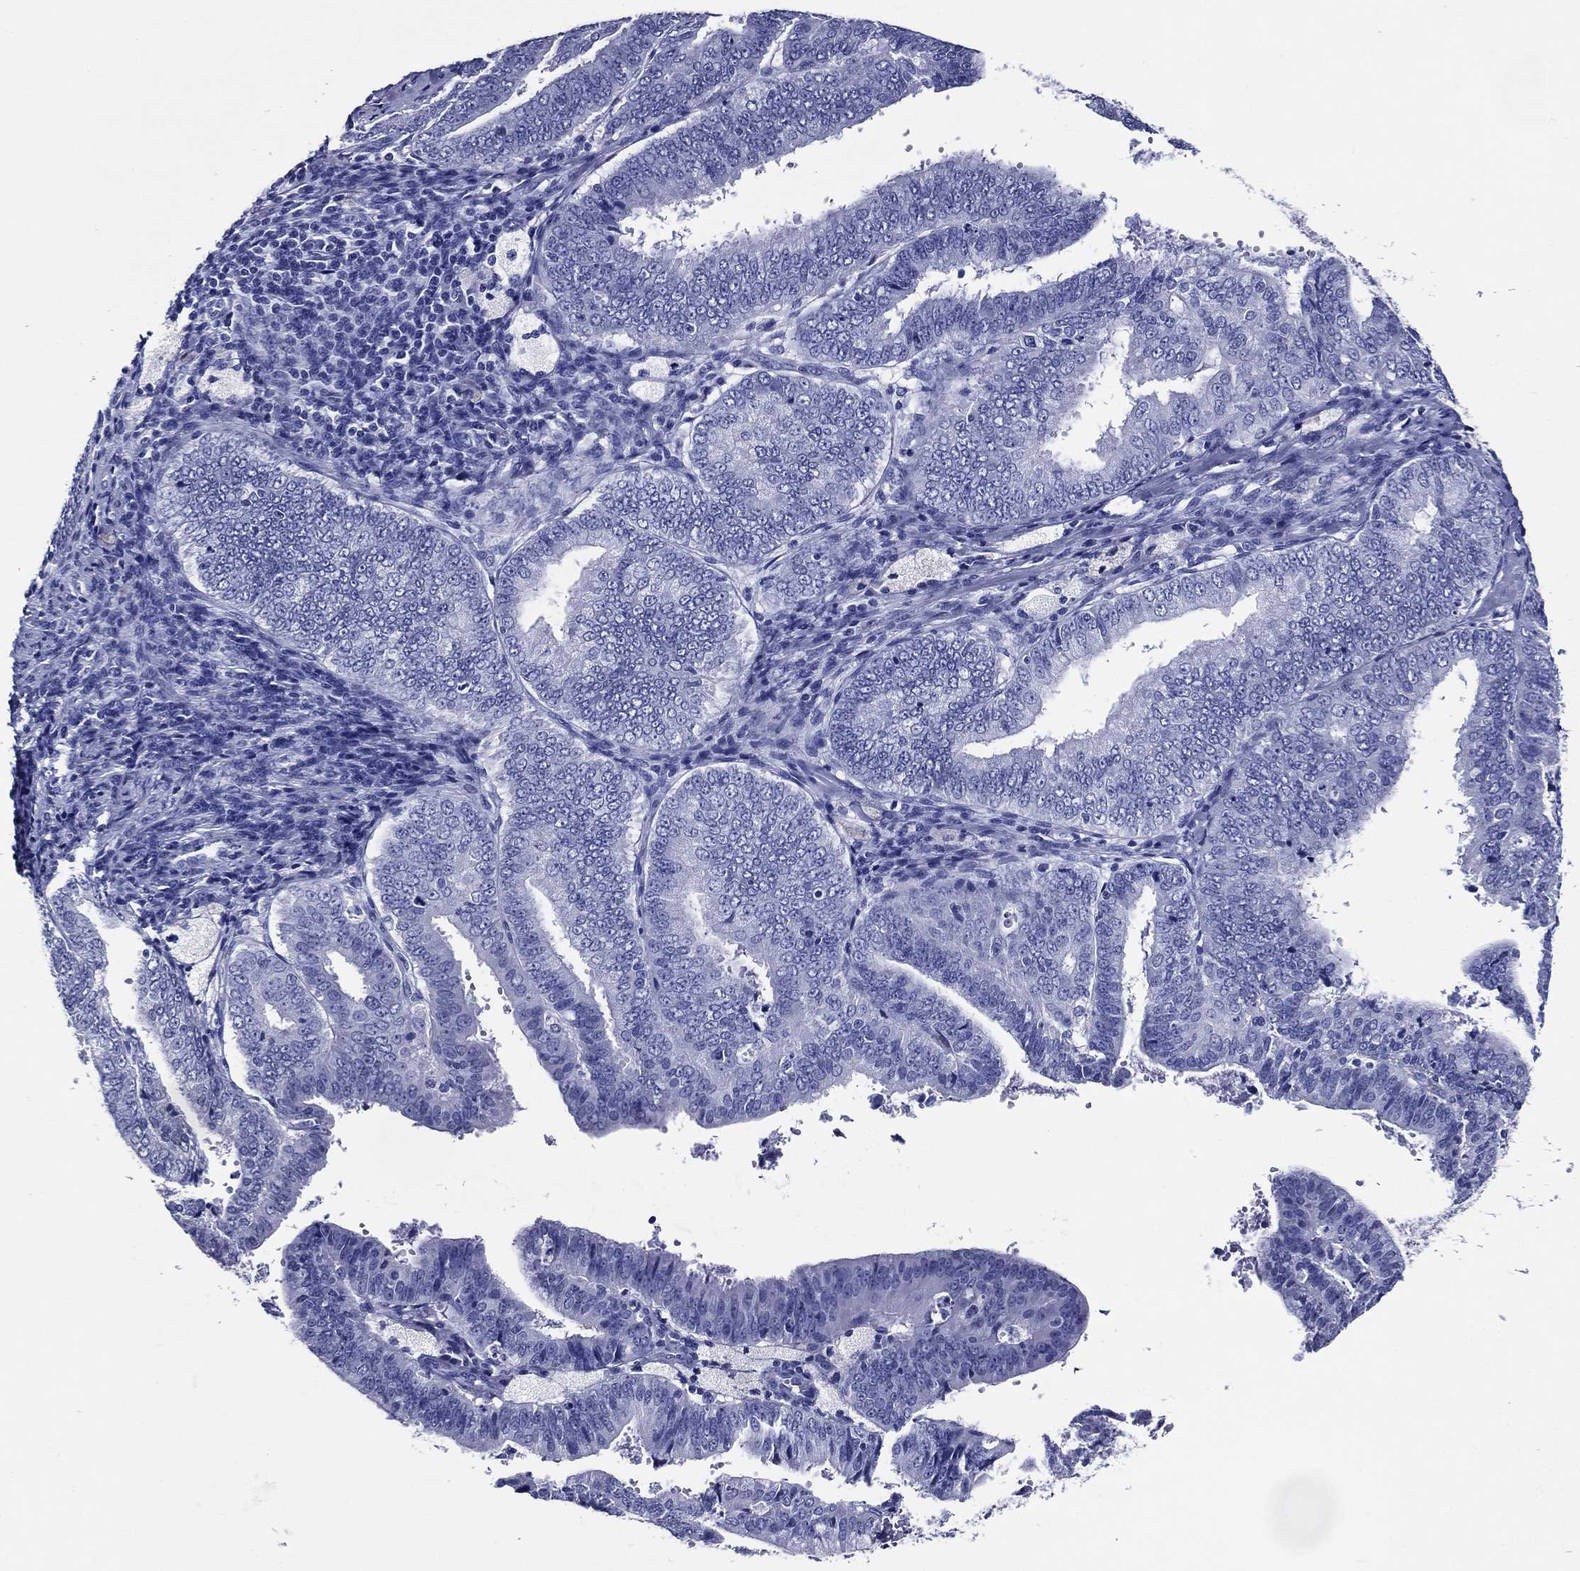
{"staining": {"intensity": "negative", "quantity": "none", "location": "none"}, "tissue": "endometrial cancer", "cell_type": "Tumor cells", "image_type": "cancer", "snomed": [{"axis": "morphology", "description": "Adenocarcinoma, NOS"}, {"axis": "topography", "description": "Endometrium"}], "caption": "Human endometrial adenocarcinoma stained for a protein using immunohistochemistry demonstrates no staining in tumor cells.", "gene": "ACE2", "patient": {"sex": "female", "age": 63}}